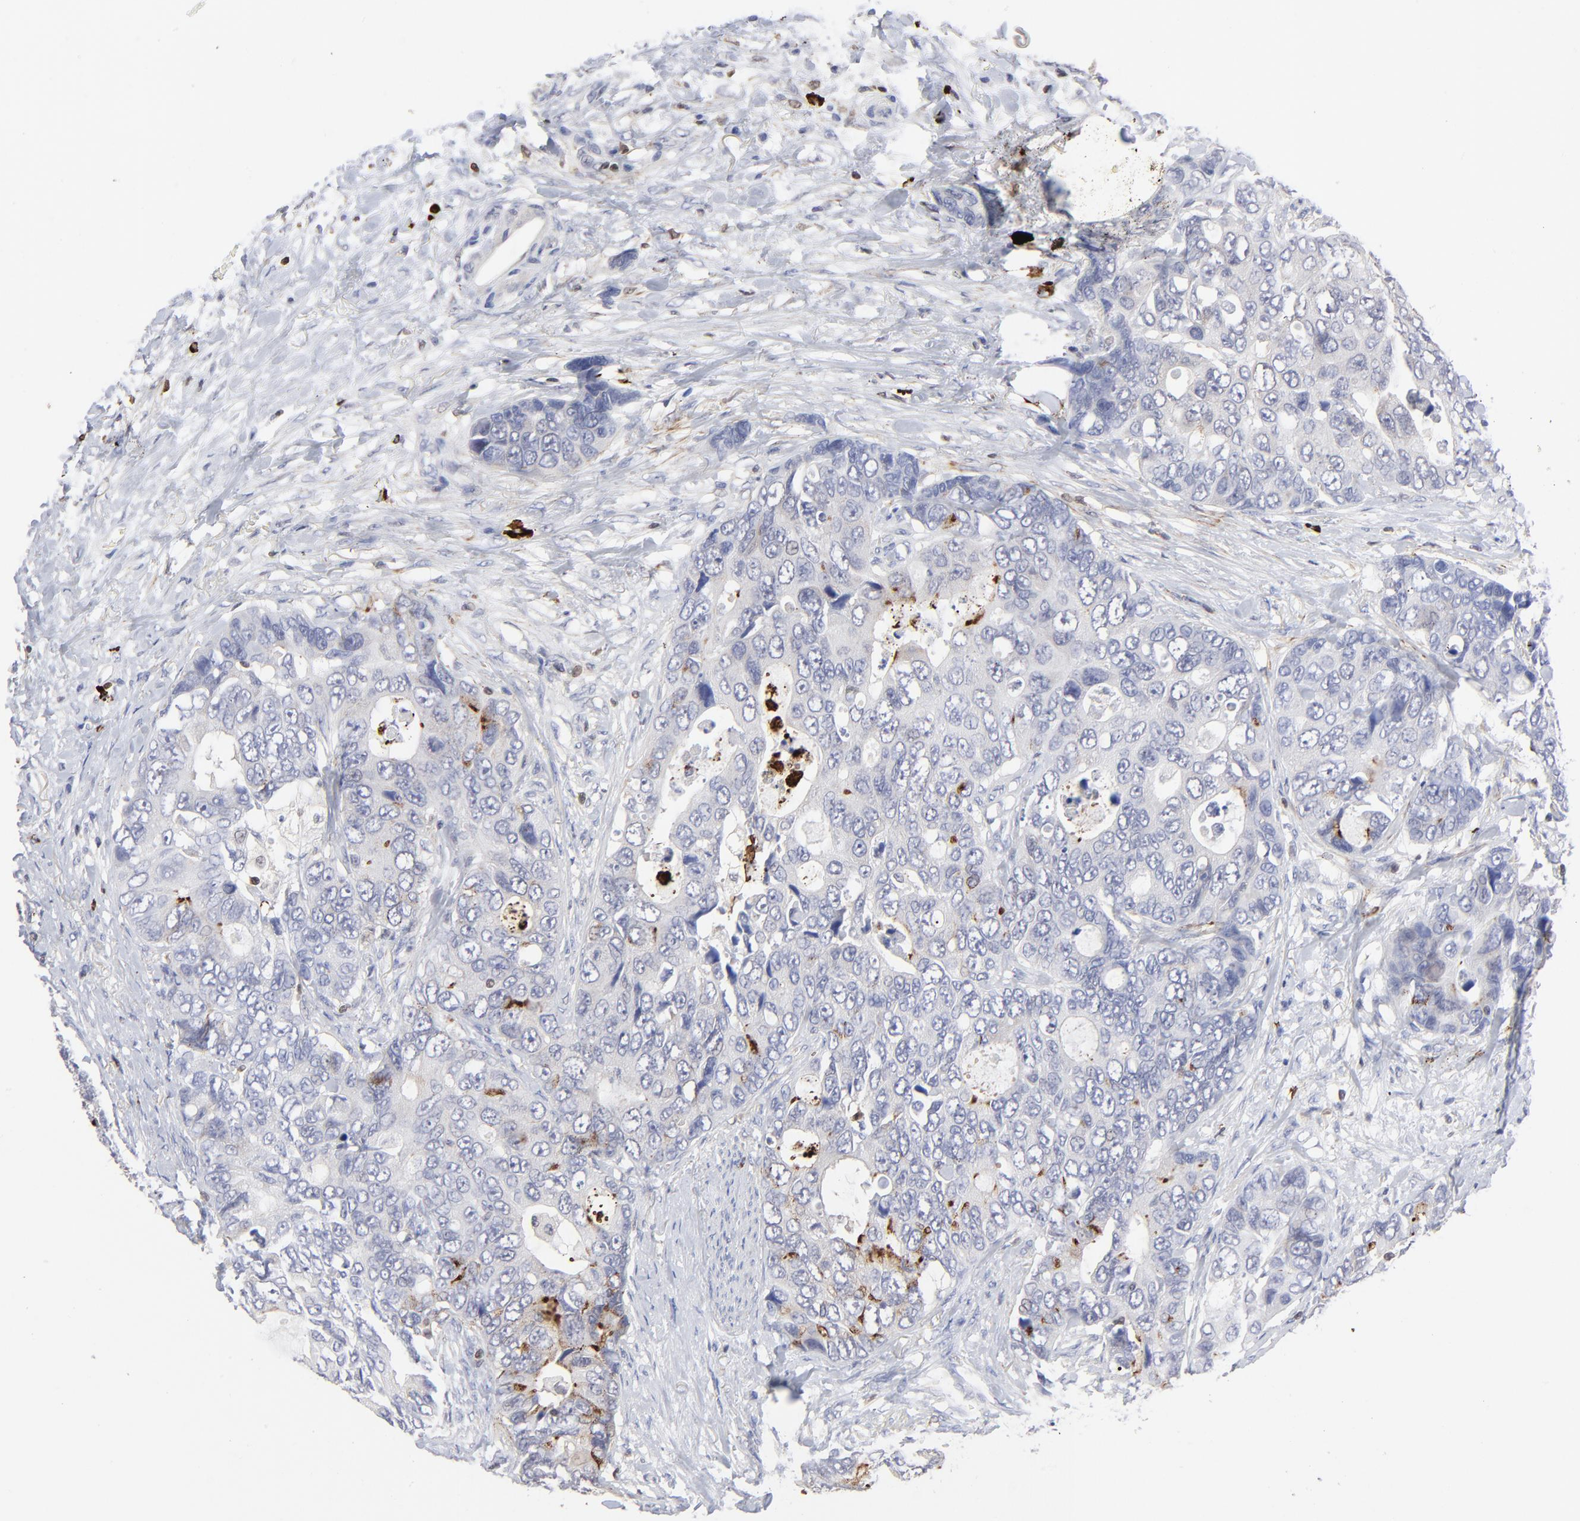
{"staining": {"intensity": "negative", "quantity": "none", "location": "none"}, "tissue": "colorectal cancer", "cell_type": "Tumor cells", "image_type": "cancer", "snomed": [{"axis": "morphology", "description": "Adenocarcinoma, NOS"}, {"axis": "topography", "description": "Rectum"}], "caption": "Protein analysis of colorectal cancer demonstrates no significant staining in tumor cells.", "gene": "TBXT", "patient": {"sex": "female", "age": 67}}